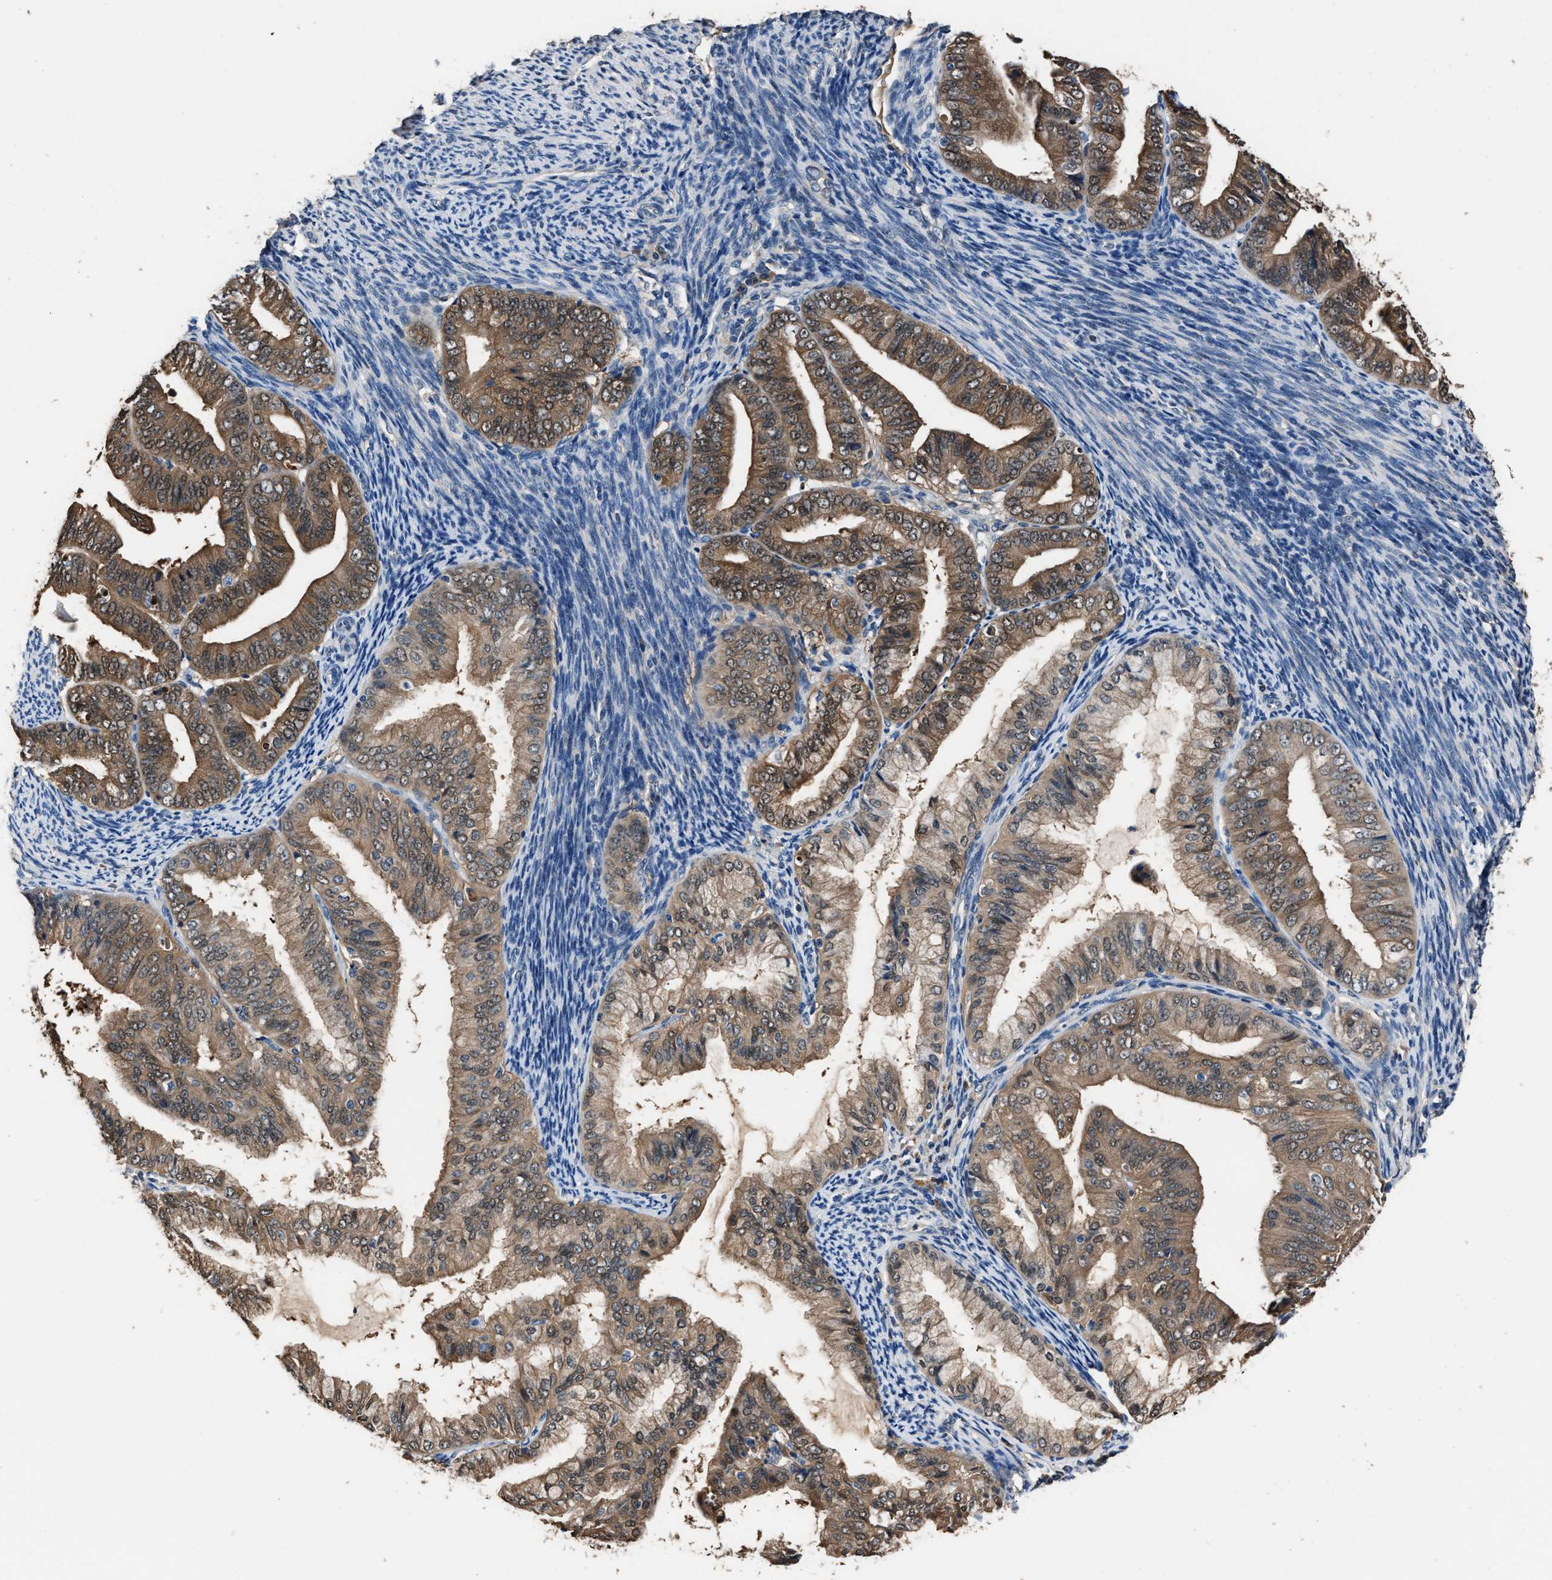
{"staining": {"intensity": "moderate", "quantity": ">75%", "location": "cytoplasmic/membranous"}, "tissue": "endometrial cancer", "cell_type": "Tumor cells", "image_type": "cancer", "snomed": [{"axis": "morphology", "description": "Adenocarcinoma, NOS"}, {"axis": "topography", "description": "Endometrium"}], "caption": "This photomicrograph reveals immunohistochemistry staining of endometrial adenocarcinoma, with medium moderate cytoplasmic/membranous positivity in about >75% of tumor cells.", "gene": "GSTP1", "patient": {"sex": "female", "age": 63}}